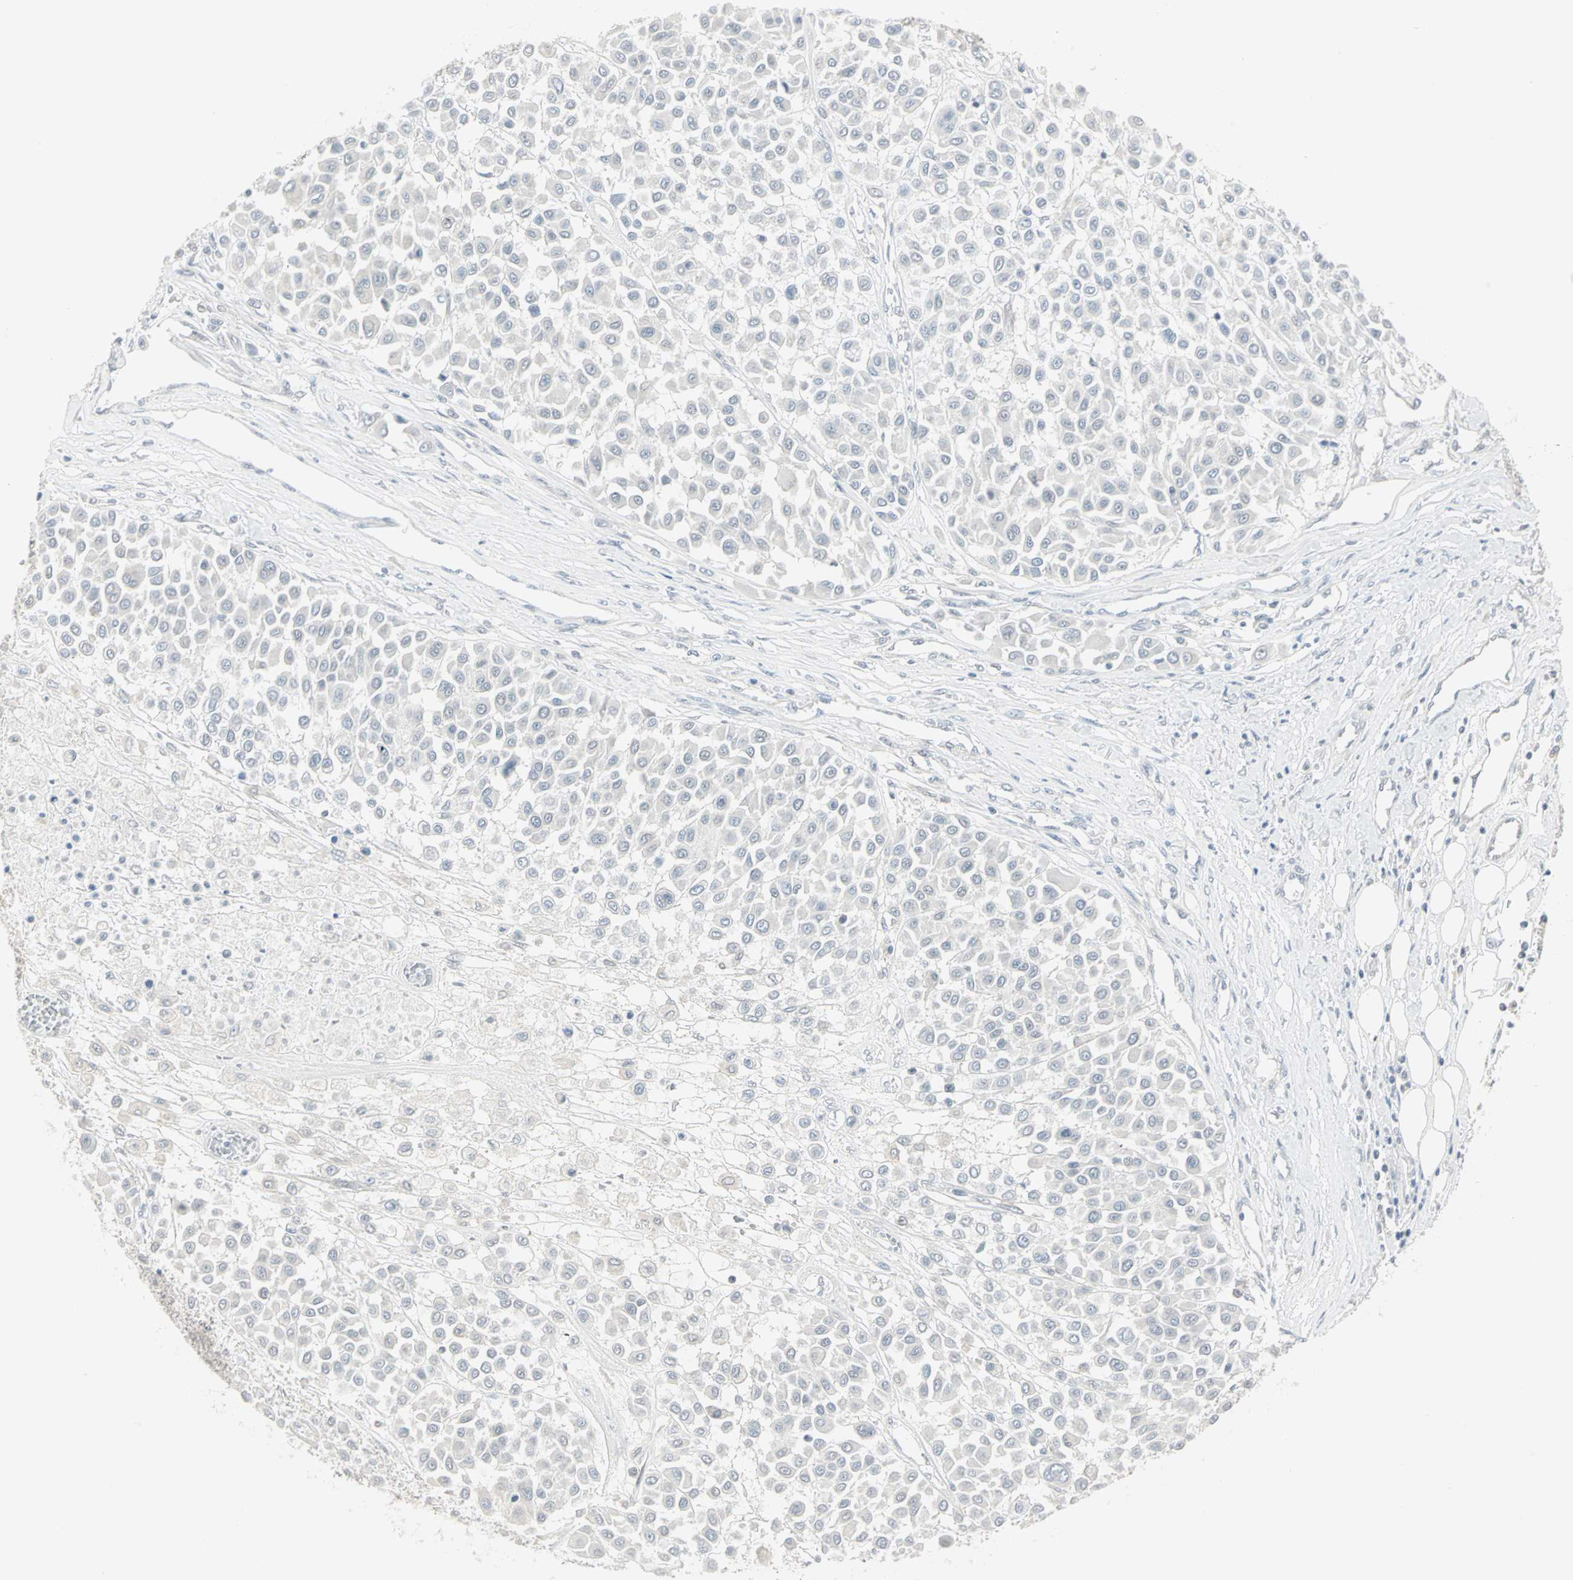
{"staining": {"intensity": "negative", "quantity": "none", "location": "none"}, "tissue": "melanoma", "cell_type": "Tumor cells", "image_type": "cancer", "snomed": [{"axis": "morphology", "description": "Malignant melanoma, Metastatic site"}, {"axis": "topography", "description": "Soft tissue"}], "caption": "Malignant melanoma (metastatic site) was stained to show a protein in brown. There is no significant staining in tumor cells. (Stains: DAB (3,3'-diaminobenzidine) IHC with hematoxylin counter stain, Microscopy: brightfield microscopy at high magnification).", "gene": "PTPA", "patient": {"sex": "male", "age": 41}}